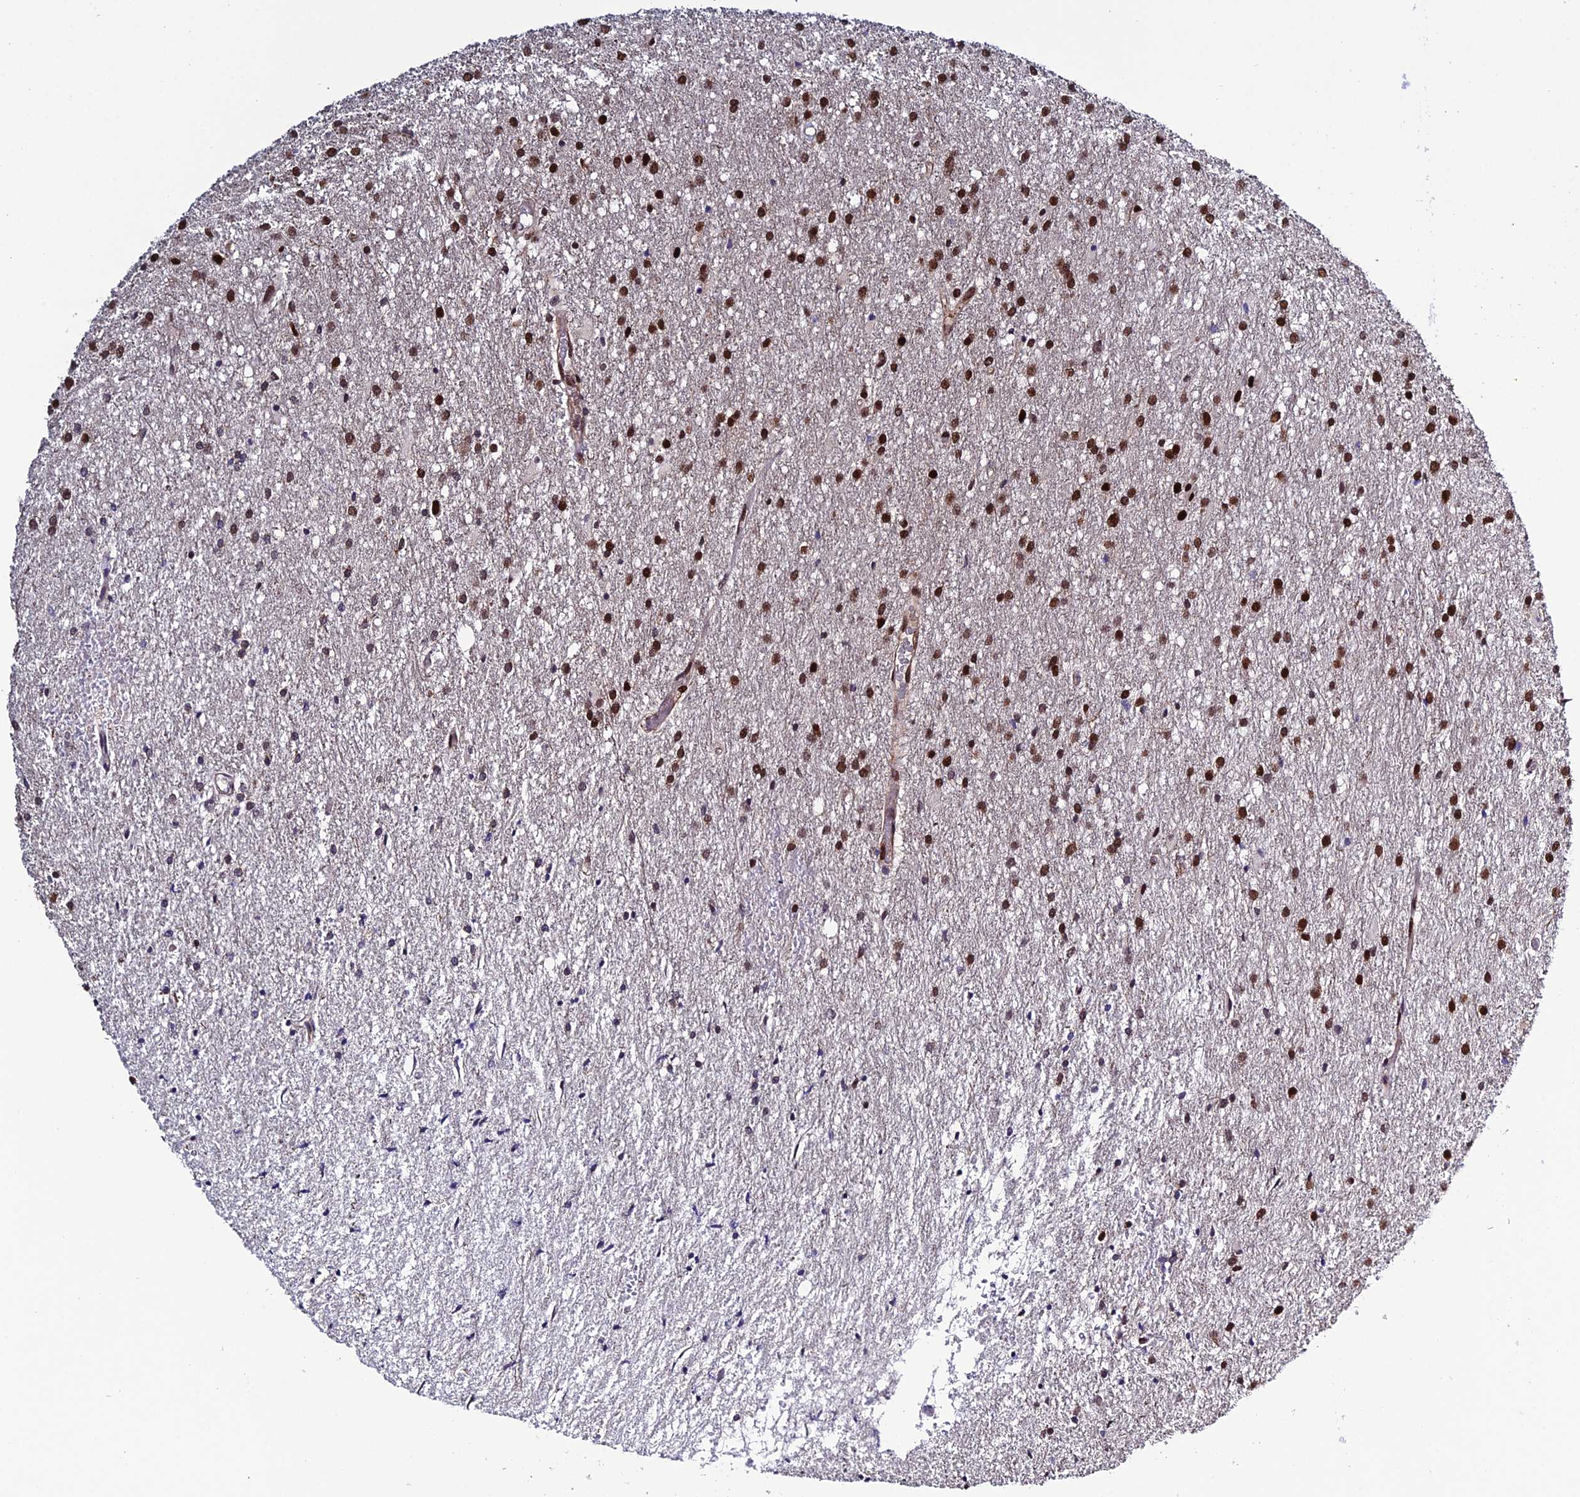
{"staining": {"intensity": "strong", "quantity": ">75%", "location": "nuclear"}, "tissue": "glioma", "cell_type": "Tumor cells", "image_type": "cancer", "snomed": [{"axis": "morphology", "description": "Glioma, malignant, High grade"}, {"axis": "topography", "description": "Brain"}], "caption": "DAB (3,3'-diaminobenzidine) immunohistochemical staining of glioma shows strong nuclear protein positivity in approximately >75% of tumor cells.", "gene": "SYT15", "patient": {"sex": "female", "age": 50}}